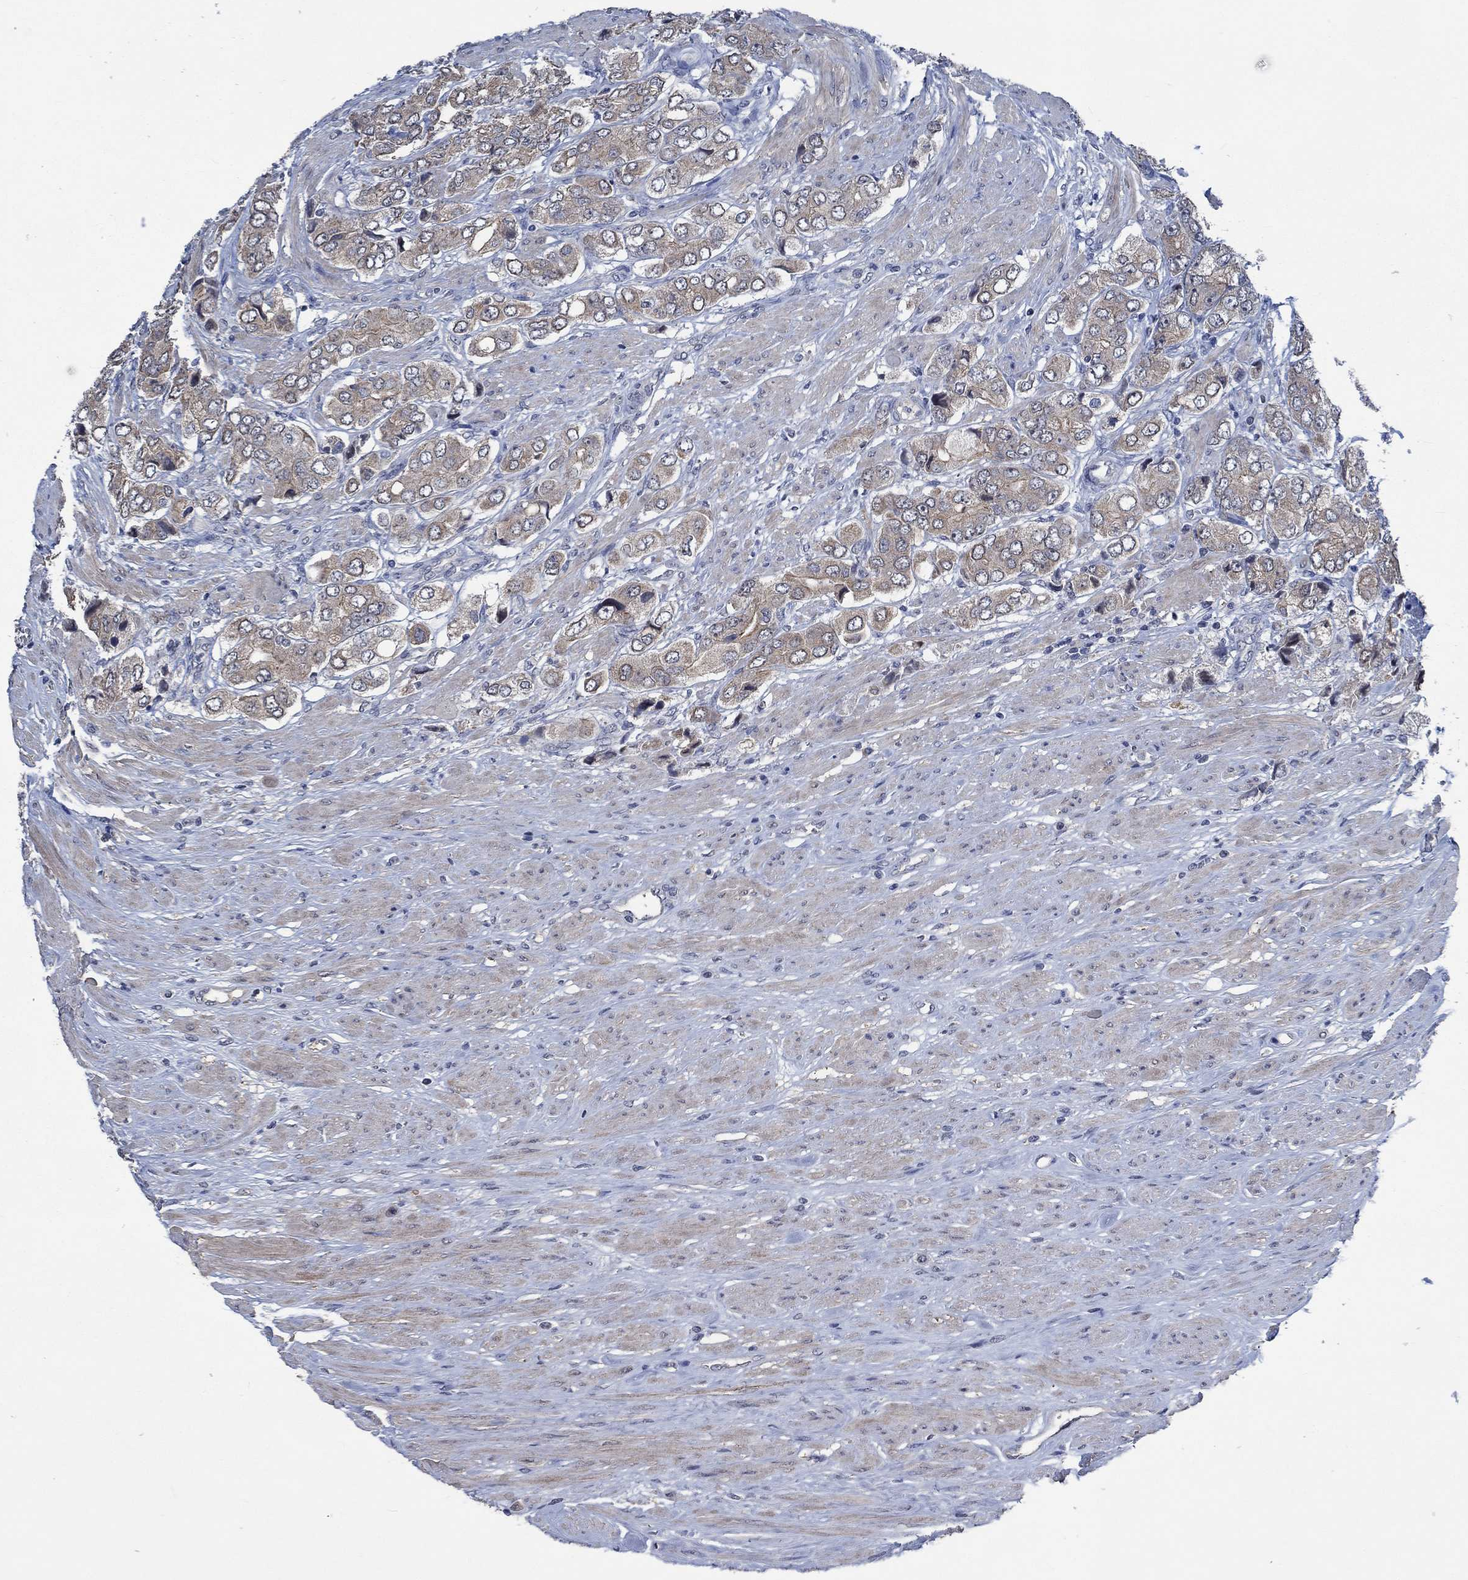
{"staining": {"intensity": "weak", "quantity": ">75%", "location": "cytoplasmic/membranous"}, "tissue": "prostate cancer", "cell_type": "Tumor cells", "image_type": "cancer", "snomed": [{"axis": "morphology", "description": "Adenocarcinoma, Low grade"}, {"axis": "topography", "description": "Prostate"}], "caption": "Protein staining demonstrates weak cytoplasmic/membranous positivity in about >75% of tumor cells in prostate adenocarcinoma (low-grade).", "gene": "OBSCN", "patient": {"sex": "male", "age": 69}}